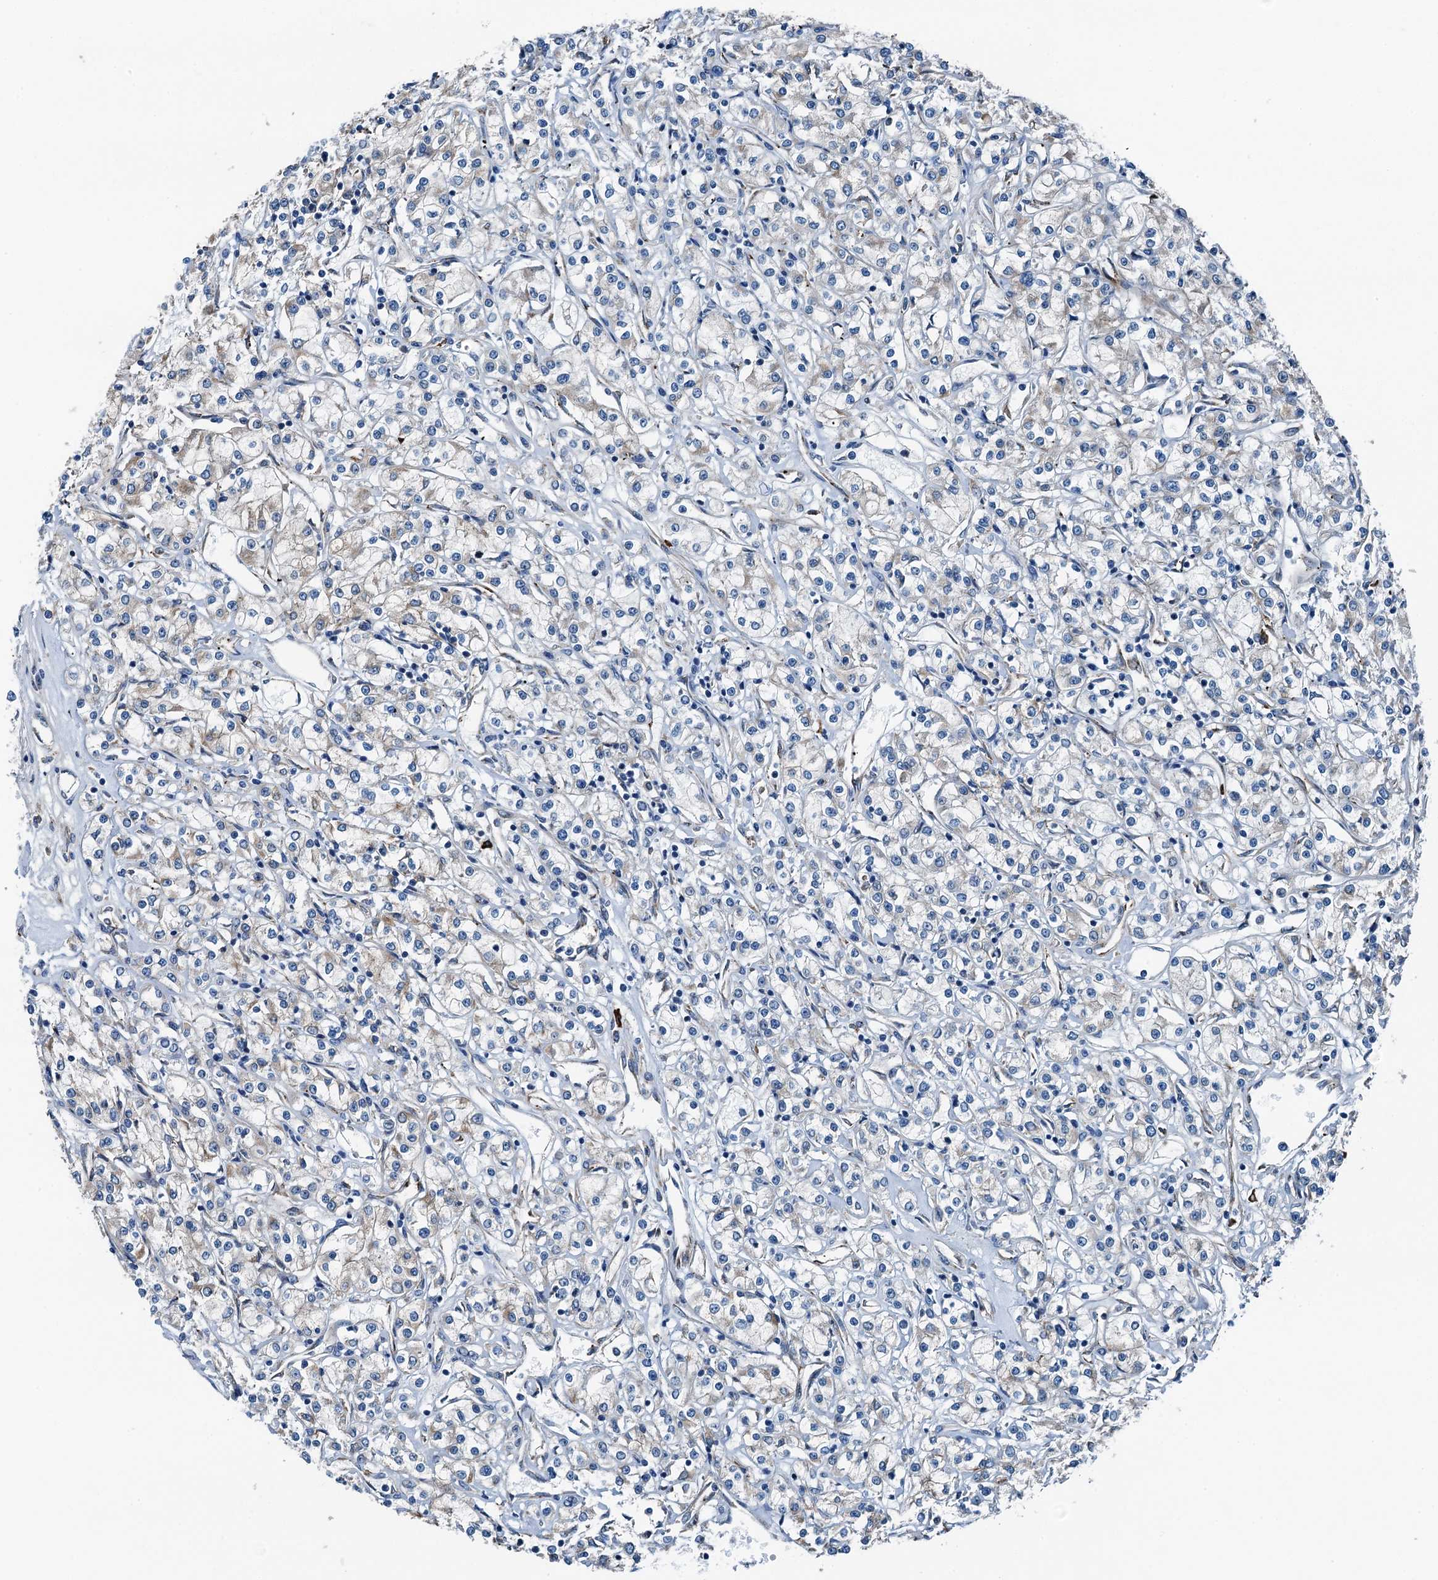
{"staining": {"intensity": "weak", "quantity": "<25%", "location": "cytoplasmic/membranous"}, "tissue": "renal cancer", "cell_type": "Tumor cells", "image_type": "cancer", "snomed": [{"axis": "morphology", "description": "Adenocarcinoma, NOS"}, {"axis": "topography", "description": "Kidney"}], "caption": "Protein analysis of renal cancer (adenocarcinoma) displays no significant staining in tumor cells.", "gene": "TAMALIN", "patient": {"sex": "female", "age": 59}}